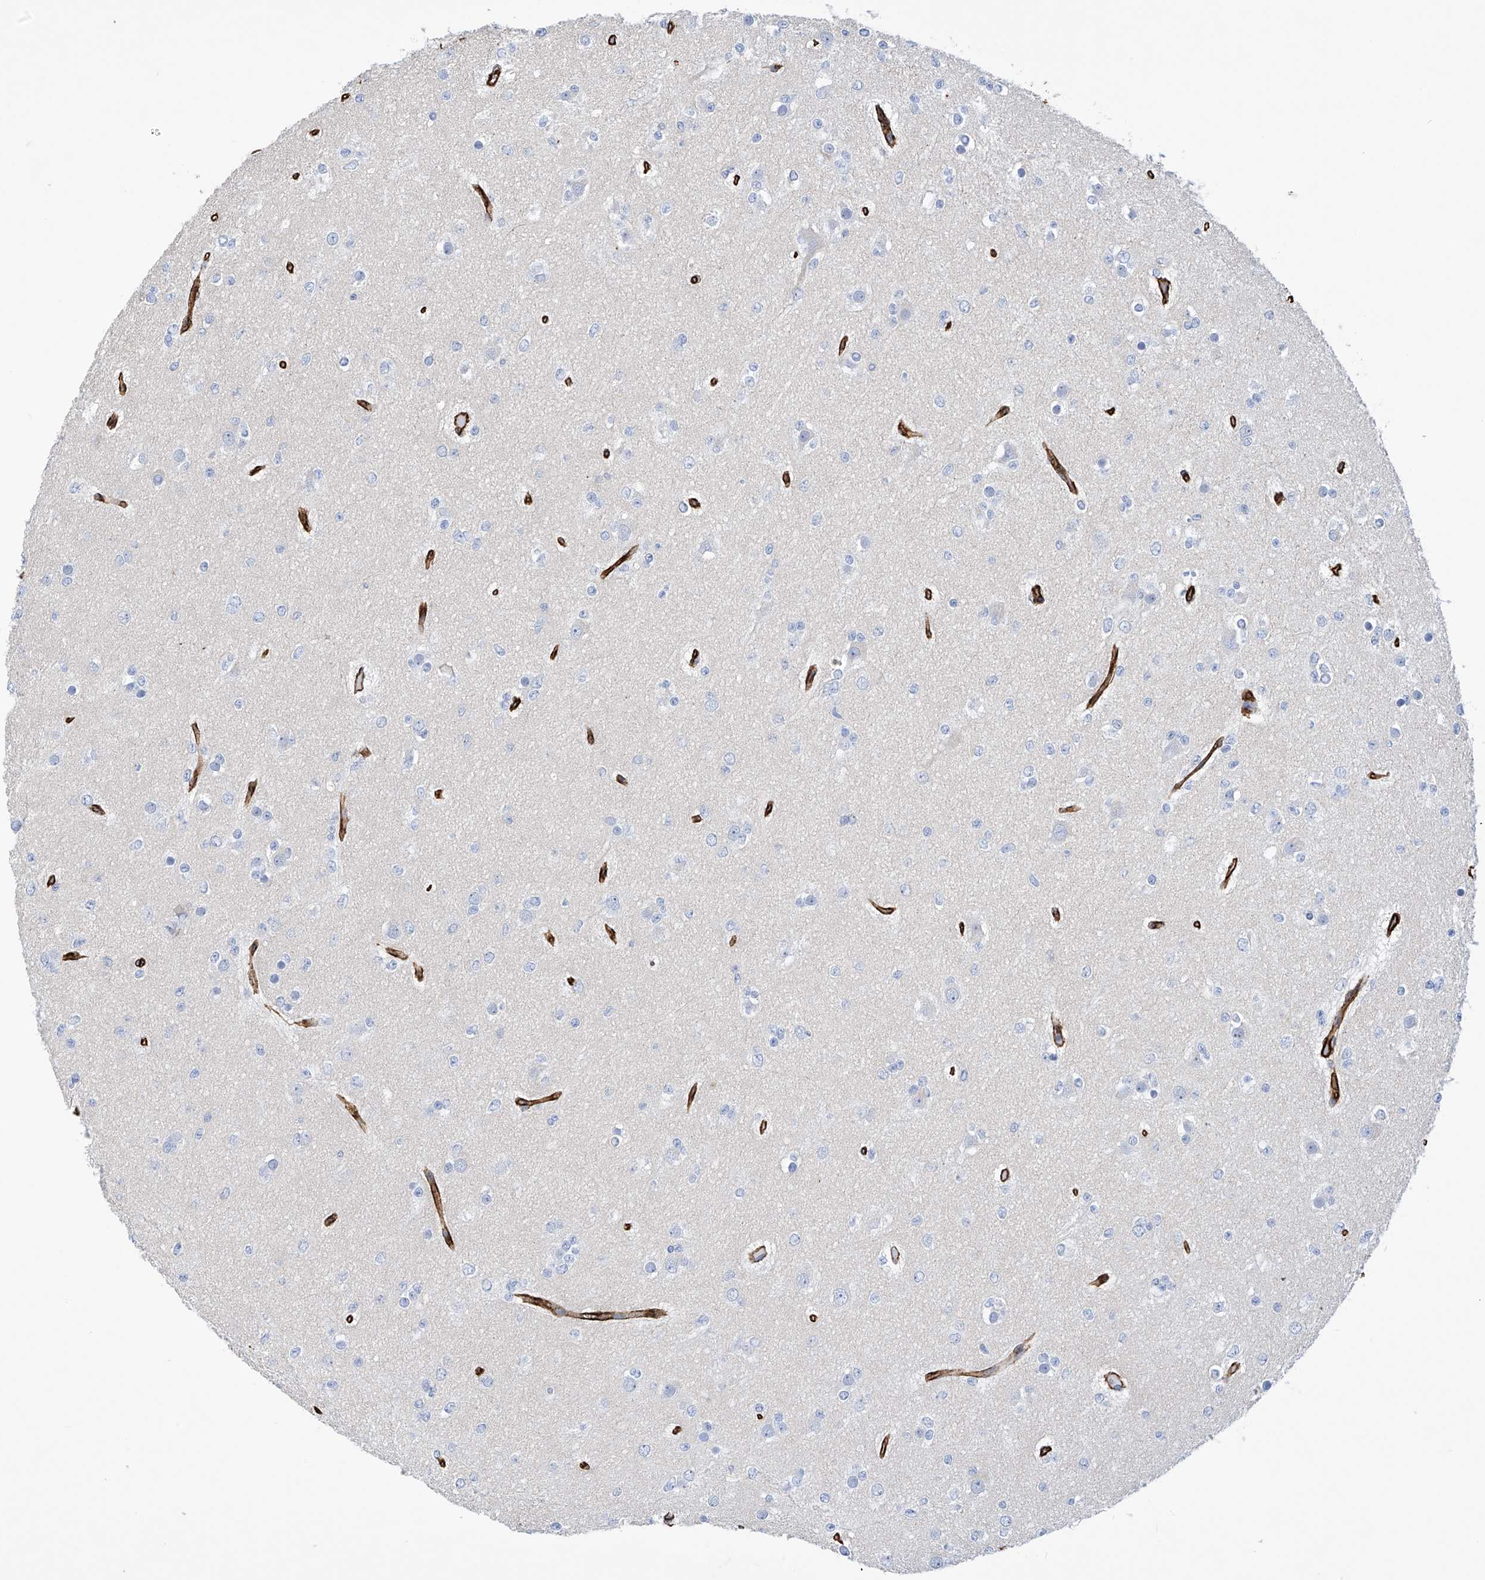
{"staining": {"intensity": "negative", "quantity": "none", "location": "none"}, "tissue": "glioma", "cell_type": "Tumor cells", "image_type": "cancer", "snomed": [{"axis": "morphology", "description": "Glioma, malignant, Low grade"}, {"axis": "topography", "description": "Brain"}], "caption": "Immunohistochemical staining of human malignant glioma (low-grade) exhibits no significant positivity in tumor cells.", "gene": "UBTD1", "patient": {"sex": "female", "age": 22}}